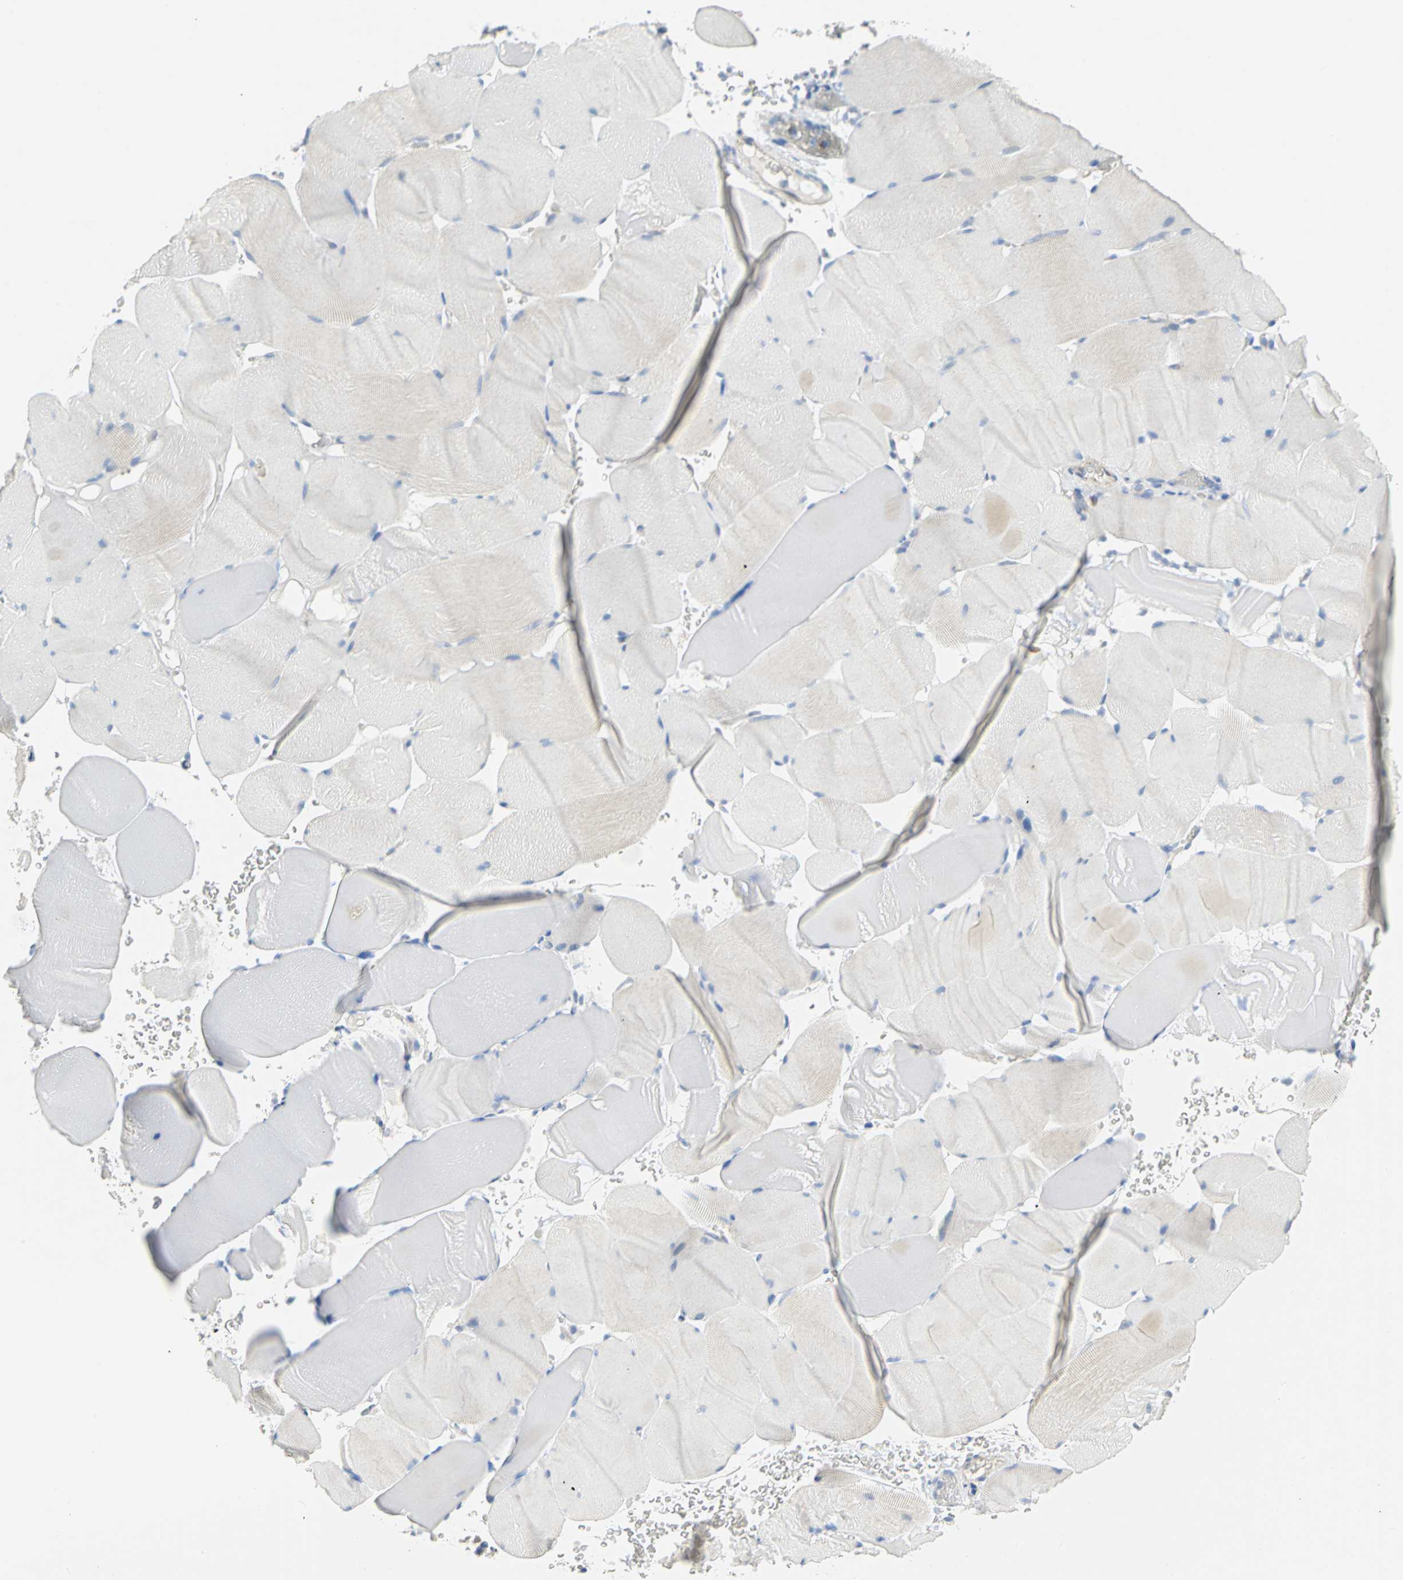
{"staining": {"intensity": "weak", "quantity": "<25%", "location": "cytoplasmic/membranous"}, "tissue": "skeletal muscle", "cell_type": "Myocytes", "image_type": "normal", "snomed": [{"axis": "morphology", "description": "Normal tissue, NOS"}, {"axis": "topography", "description": "Skeletal muscle"}], "caption": "The immunohistochemistry photomicrograph has no significant expression in myocytes of skeletal muscle. The staining was performed using DAB (3,3'-diaminobenzidine) to visualize the protein expression in brown, while the nuclei were stained in blue with hematoxylin (Magnification: 20x).", "gene": "PGM3", "patient": {"sex": "male", "age": 62}}